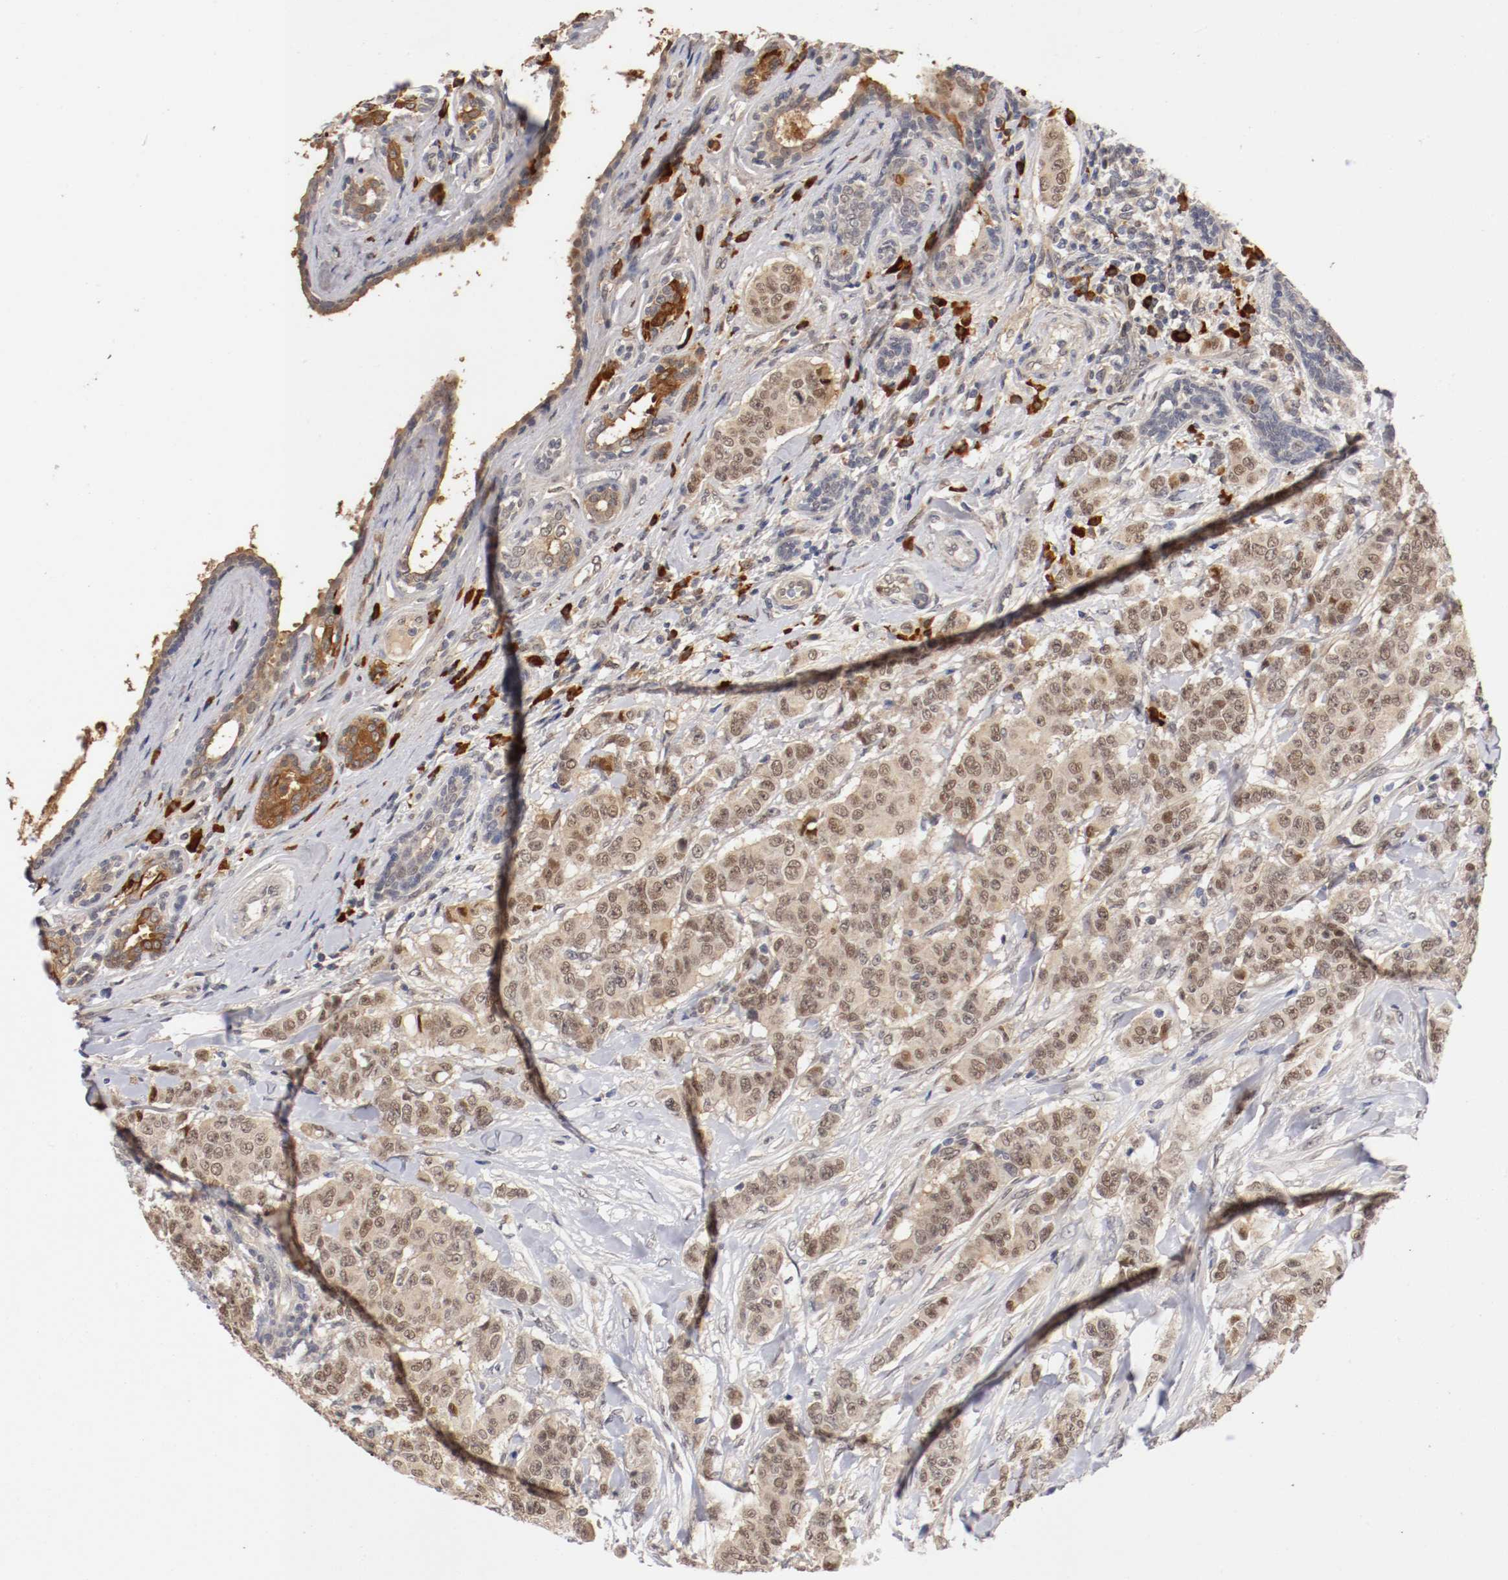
{"staining": {"intensity": "weak", "quantity": ">75%", "location": "cytoplasmic/membranous,nuclear"}, "tissue": "breast cancer", "cell_type": "Tumor cells", "image_type": "cancer", "snomed": [{"axis": "morphology", "description": "Duct carcinoma"}, {"axis": "topography", "description": "Breast"}], "caption": "Breast cancer (invasive ductal carcinoma) stained for a protein shows weak cytoplasmic/membranous and nuclear positivity in tumor cells. The protein of interest is shown in brown color, while the nuclei are stained blue.", "gene": "DNMT3B", "patient": {"sex": "female", "age": 40}}